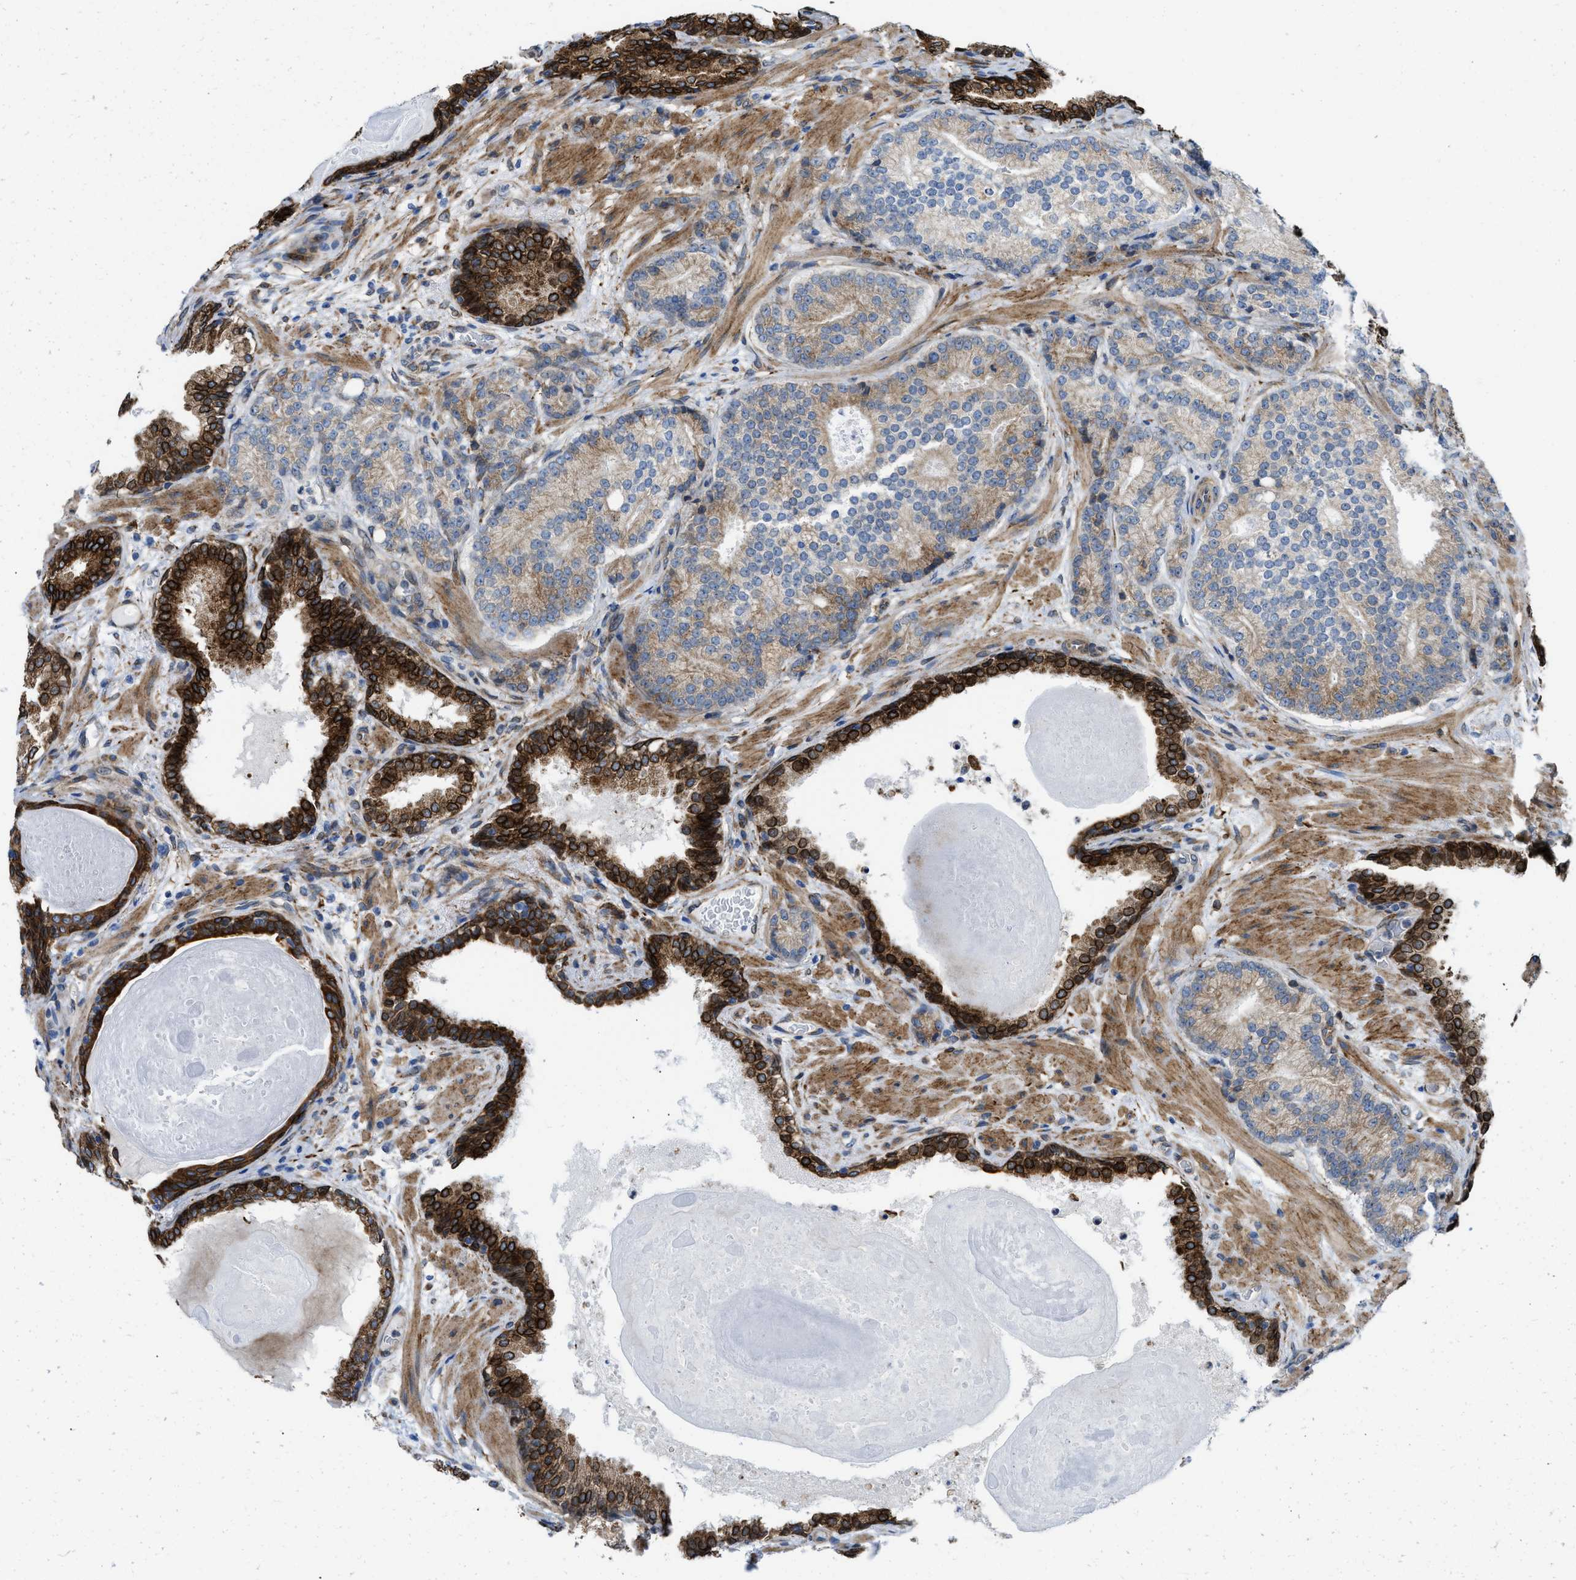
{"staining": {"intensity": "moderate", "quantity": ">75%", "location": "cytoplasmic/membranous"}, "tissue": "prostate cancer", "cell_type": "Tumor cells", "image_type": "cancer", "snomed": [{"axis": "morphology", "description": "Adenocarcinoma, High grade"}, {"axis": "topography", "description": "Prostate"}], "caption": "Immunohistochemistry (IHC) (DAB (3,3'-diaminobenzidine)) staining of human adenocarcinoma (high-grade) (prostate) displays moderate cytoplasmic/membranous protein expression in approximately >75% of tumor cells.", "gene": "ERLIN2", "patient": {"sex": "male", "age": 61}}